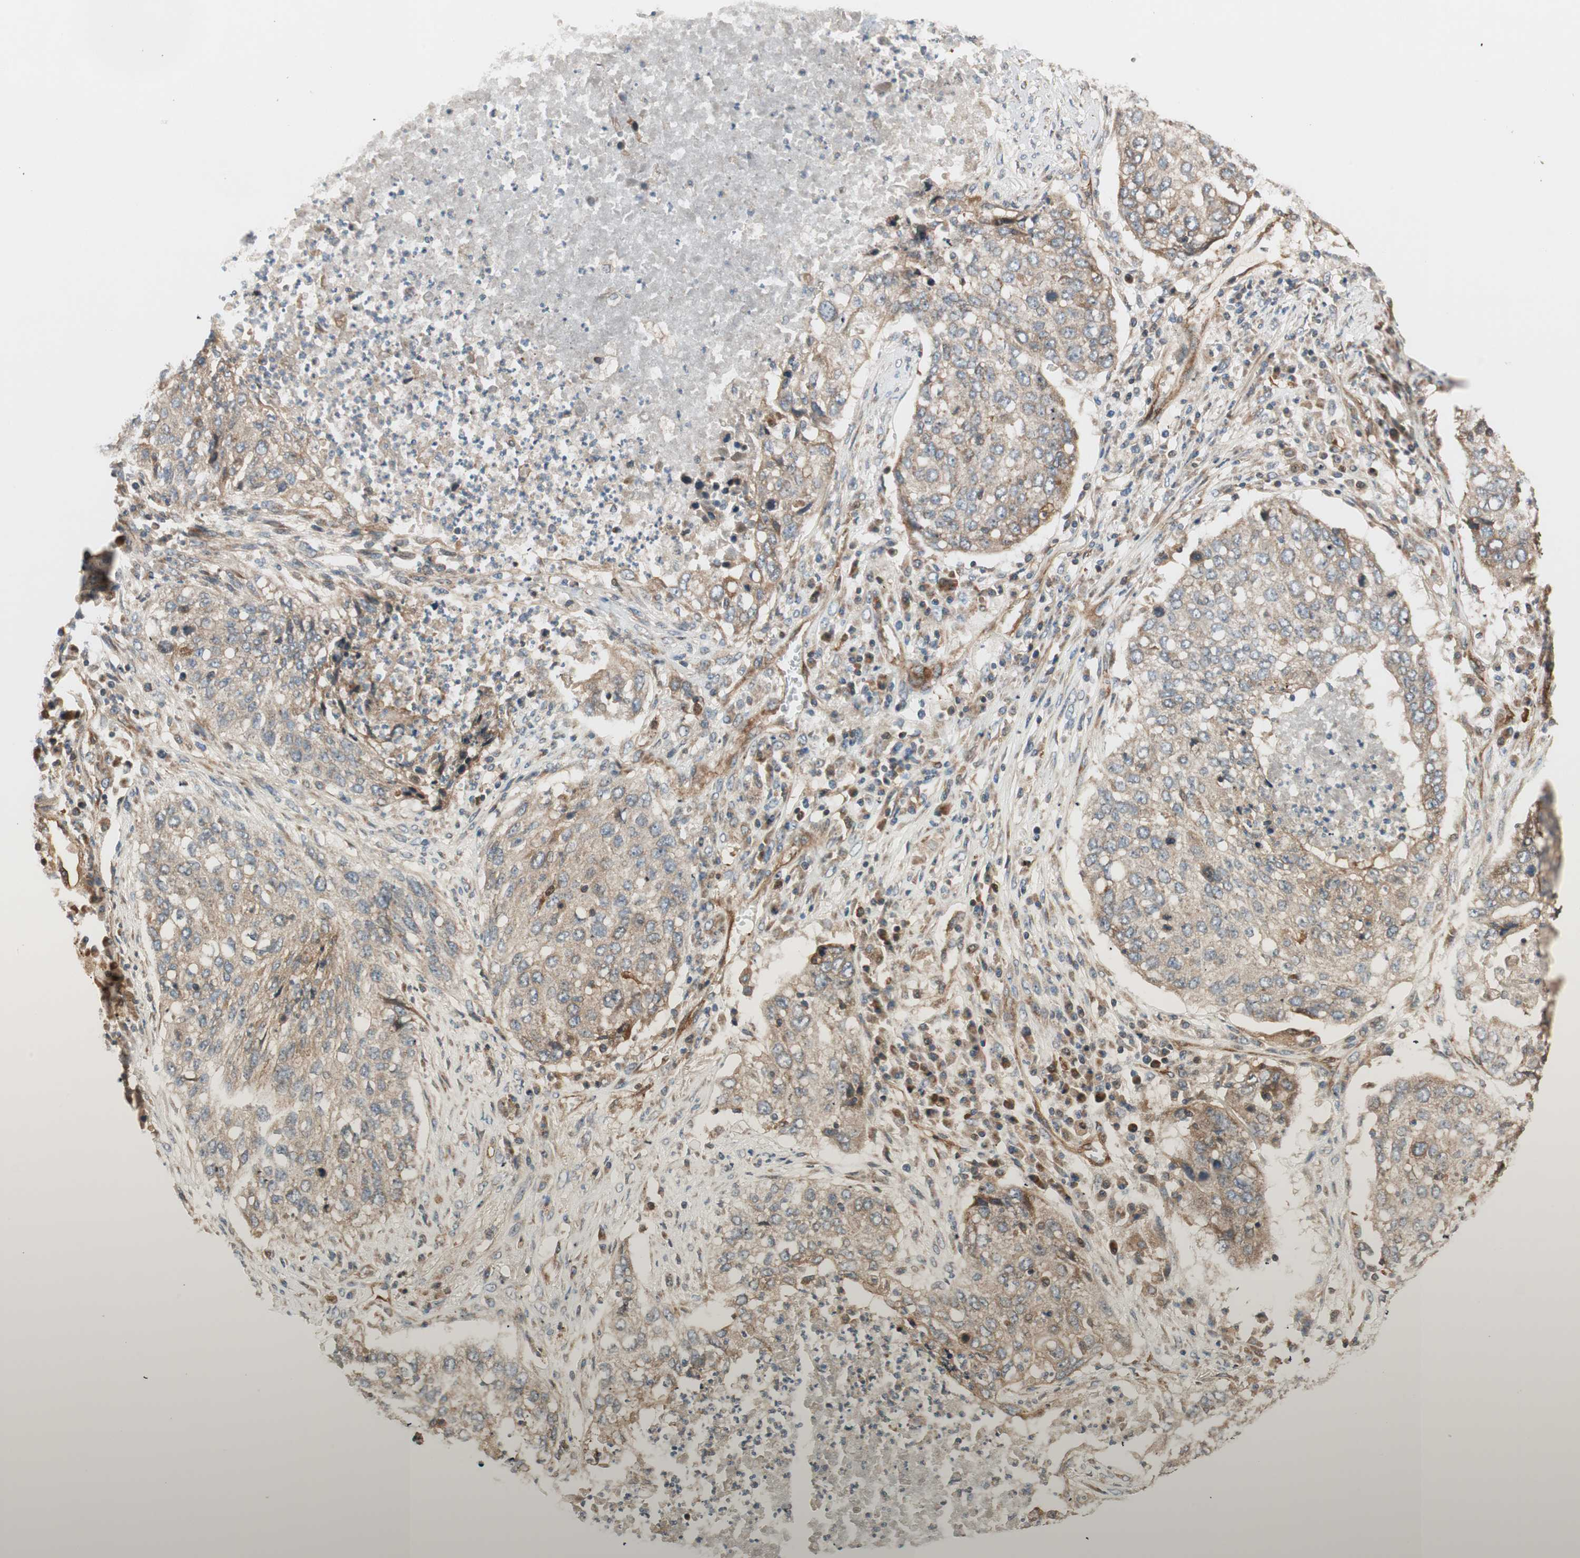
{"staining": {"intensity": "weak", "quantity": ">75%", "location": "cytoplasmic/membranous"}, "tissue": "lung cancer", "cell_type": "Tumor cells", "image_type": "cancer", "snomed": [{"axis": "morphology", "description": "Squamous cell carcinoma, NOS"}, {"axis": "topography", "description": "Lung"}], "caption": "High-power microscopy captured an immunohistochemistry (IHC) image of lung cancer (squamous cell carcinoma), revealing weak cytoplasmic/membranous positivity in about >75% of tumor cells. (DAB IHC, brown staining for protein, blue staining for nuclei).", "gene": "CTTNBP2NL", "patient": {"sex": "female", "age": 63}}